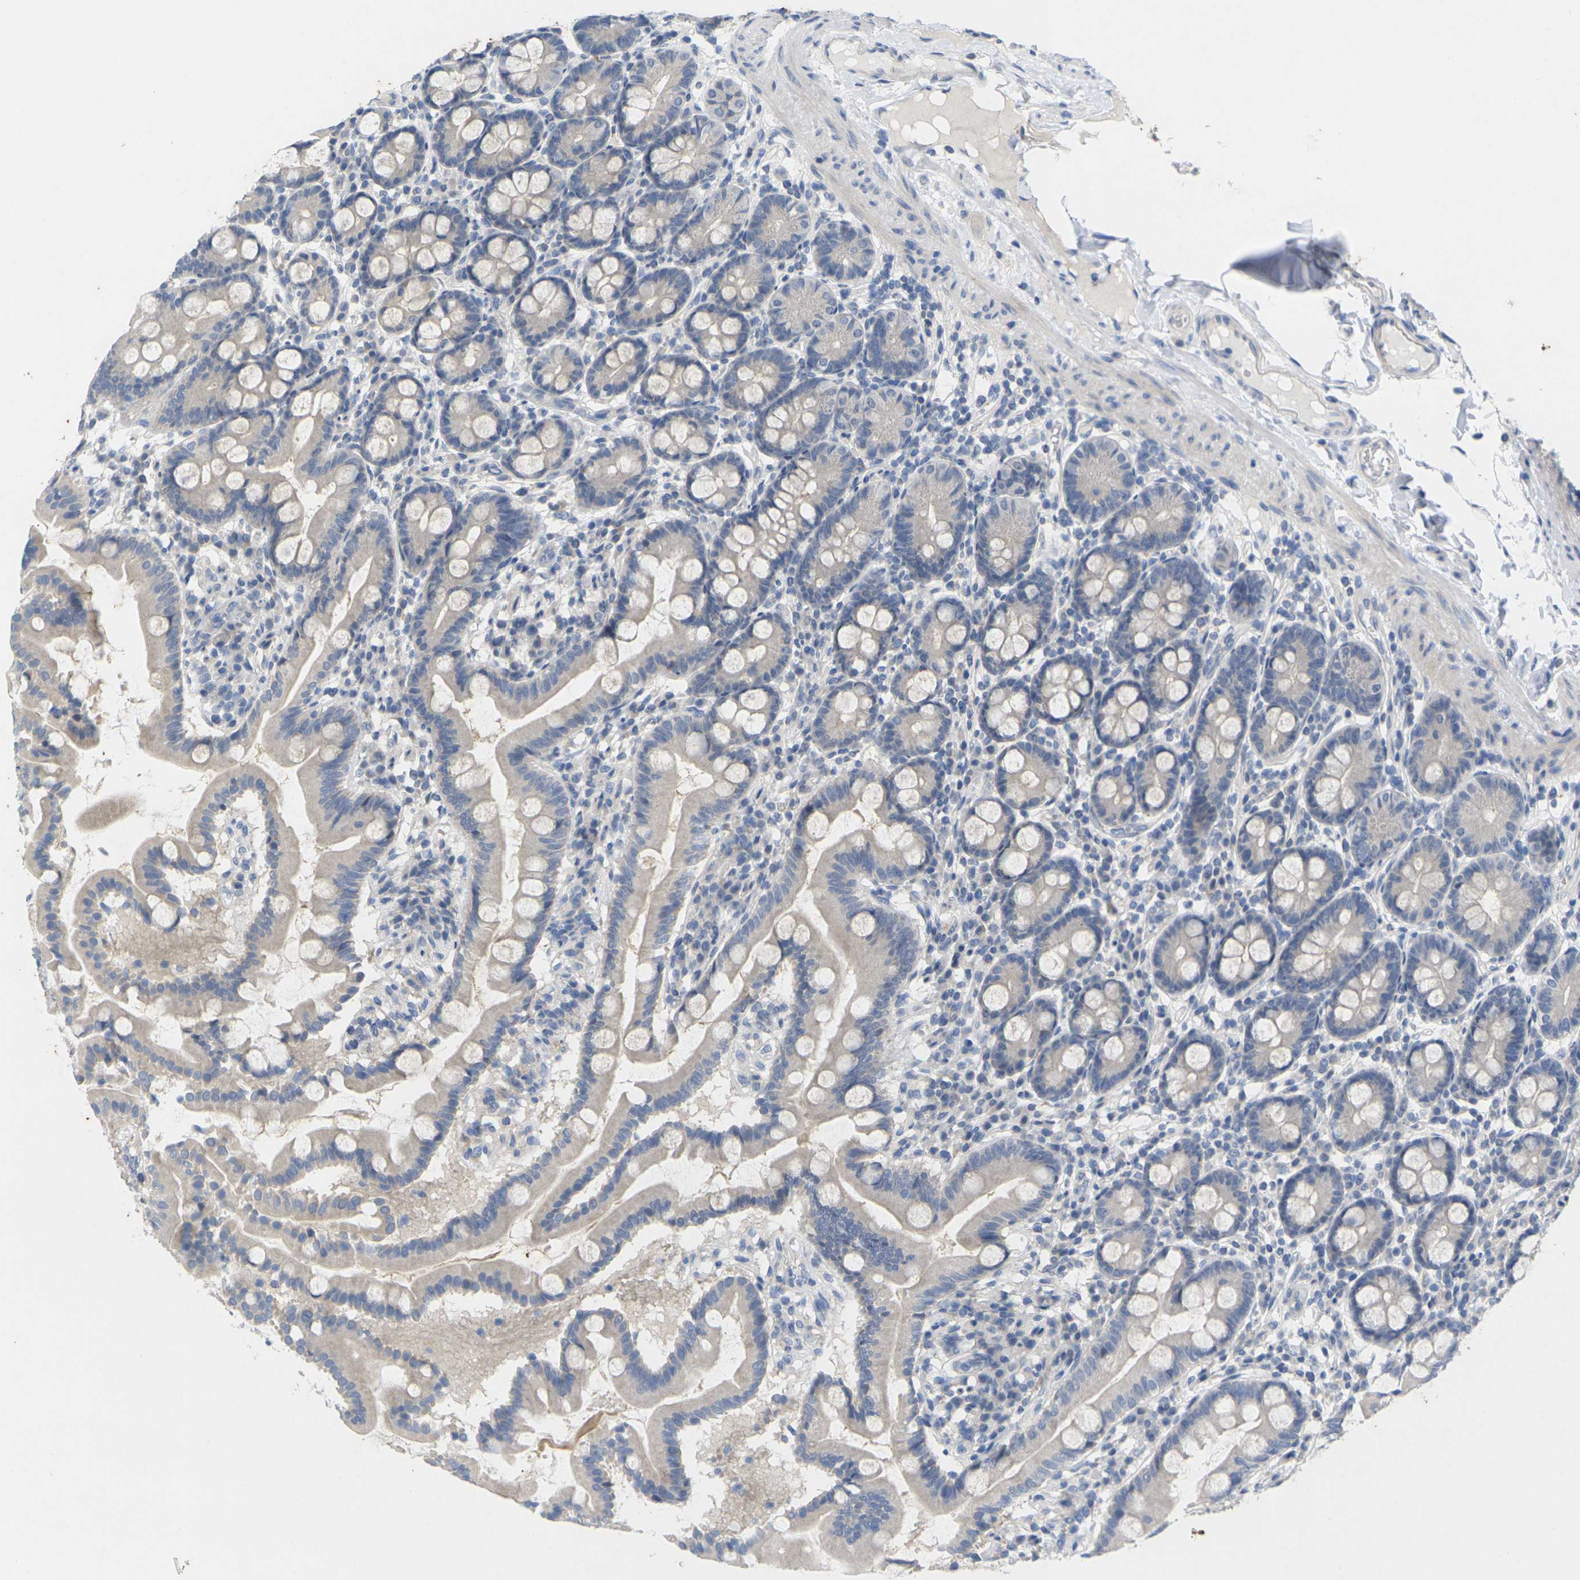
{"staining": {"intensity": "weak", "quantity": "<25%", "location": "cytoplasmic/membranous"}, "tissue": "duodenum", "cell_type": "Glandular cells", "image_type": "normal", "snomed": [{"axis": "morphology", "description": "Normal tissue, NOS"}, {"axis": "topography", "description": "Duodenum"}], "caption": "This photomicrograph is of normal duodenum stained with immunohistochemistry (IHC) to label a protein in brown with the nuclei are counter-stained blue. There is no staining in glandular cells. (IHC, brightfield microscopy, high magnification).", "gene": "TNNI3", "patient": {"sex": "male", "age": 50}}